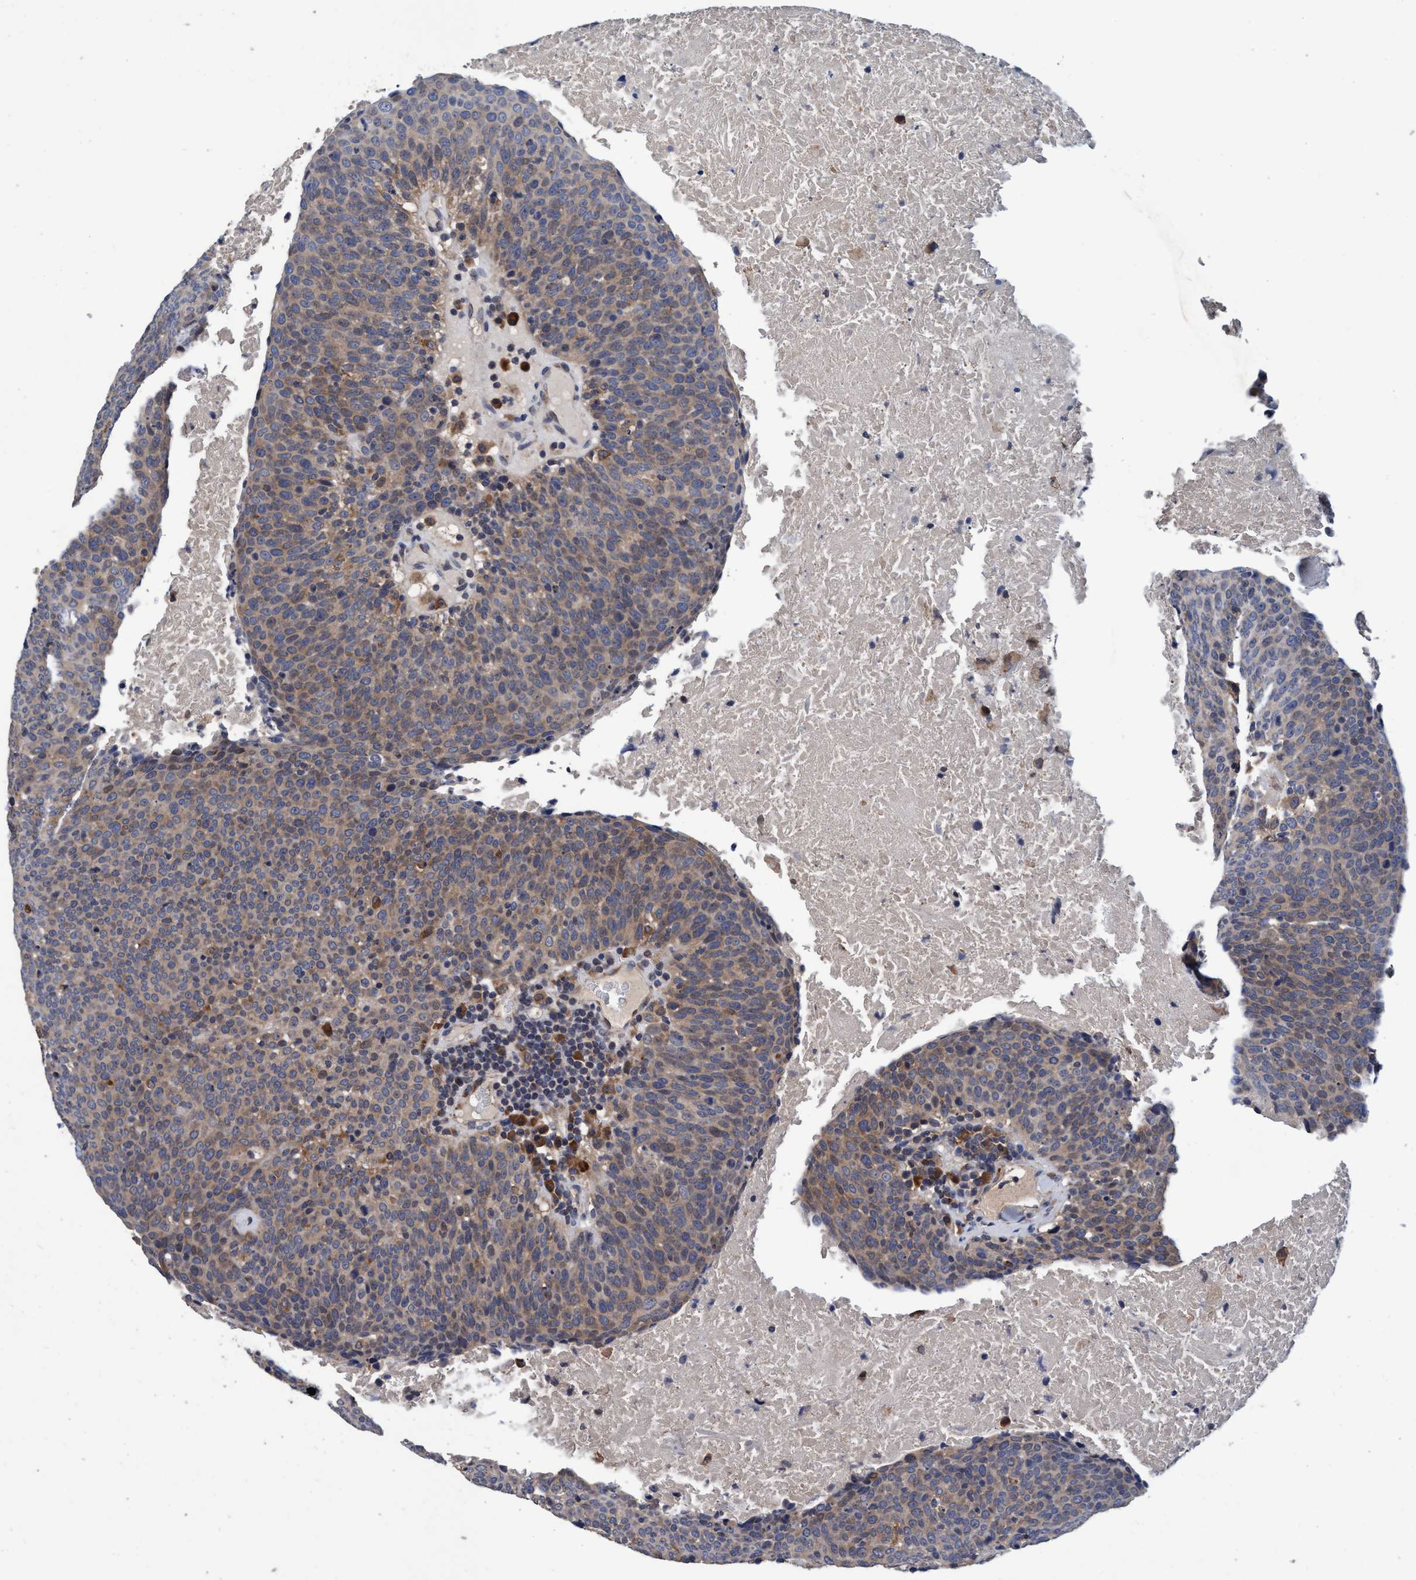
{"staining": {"intensity": "weak", "quantity": ">75%", "location": "cytoplasmic/membranous"}, "tissue": "head and neck cancer", "cell_type": "Tumor cells", "image_type": "cancer", "snomed": [{"axis": "morphology", "description": "Squamous cell carcinoma, NOS"}, {"axis": "morphology", "description": "Squamous cell carcinoma, metastatic, NOS"}, {"axis": "topography", "description": "Lymph node"}, {"axis": "topography", "description": "Head-Neck"}], "caption": "The photomicrograph reveals immunohistochemical staining of head and neck cancer. There is weak cytoplasmic/membranous expression is seen in about >75% of tumor cells.", "gene": "CALCOCO2", "patient": {"sex": "male", "age": 62}}